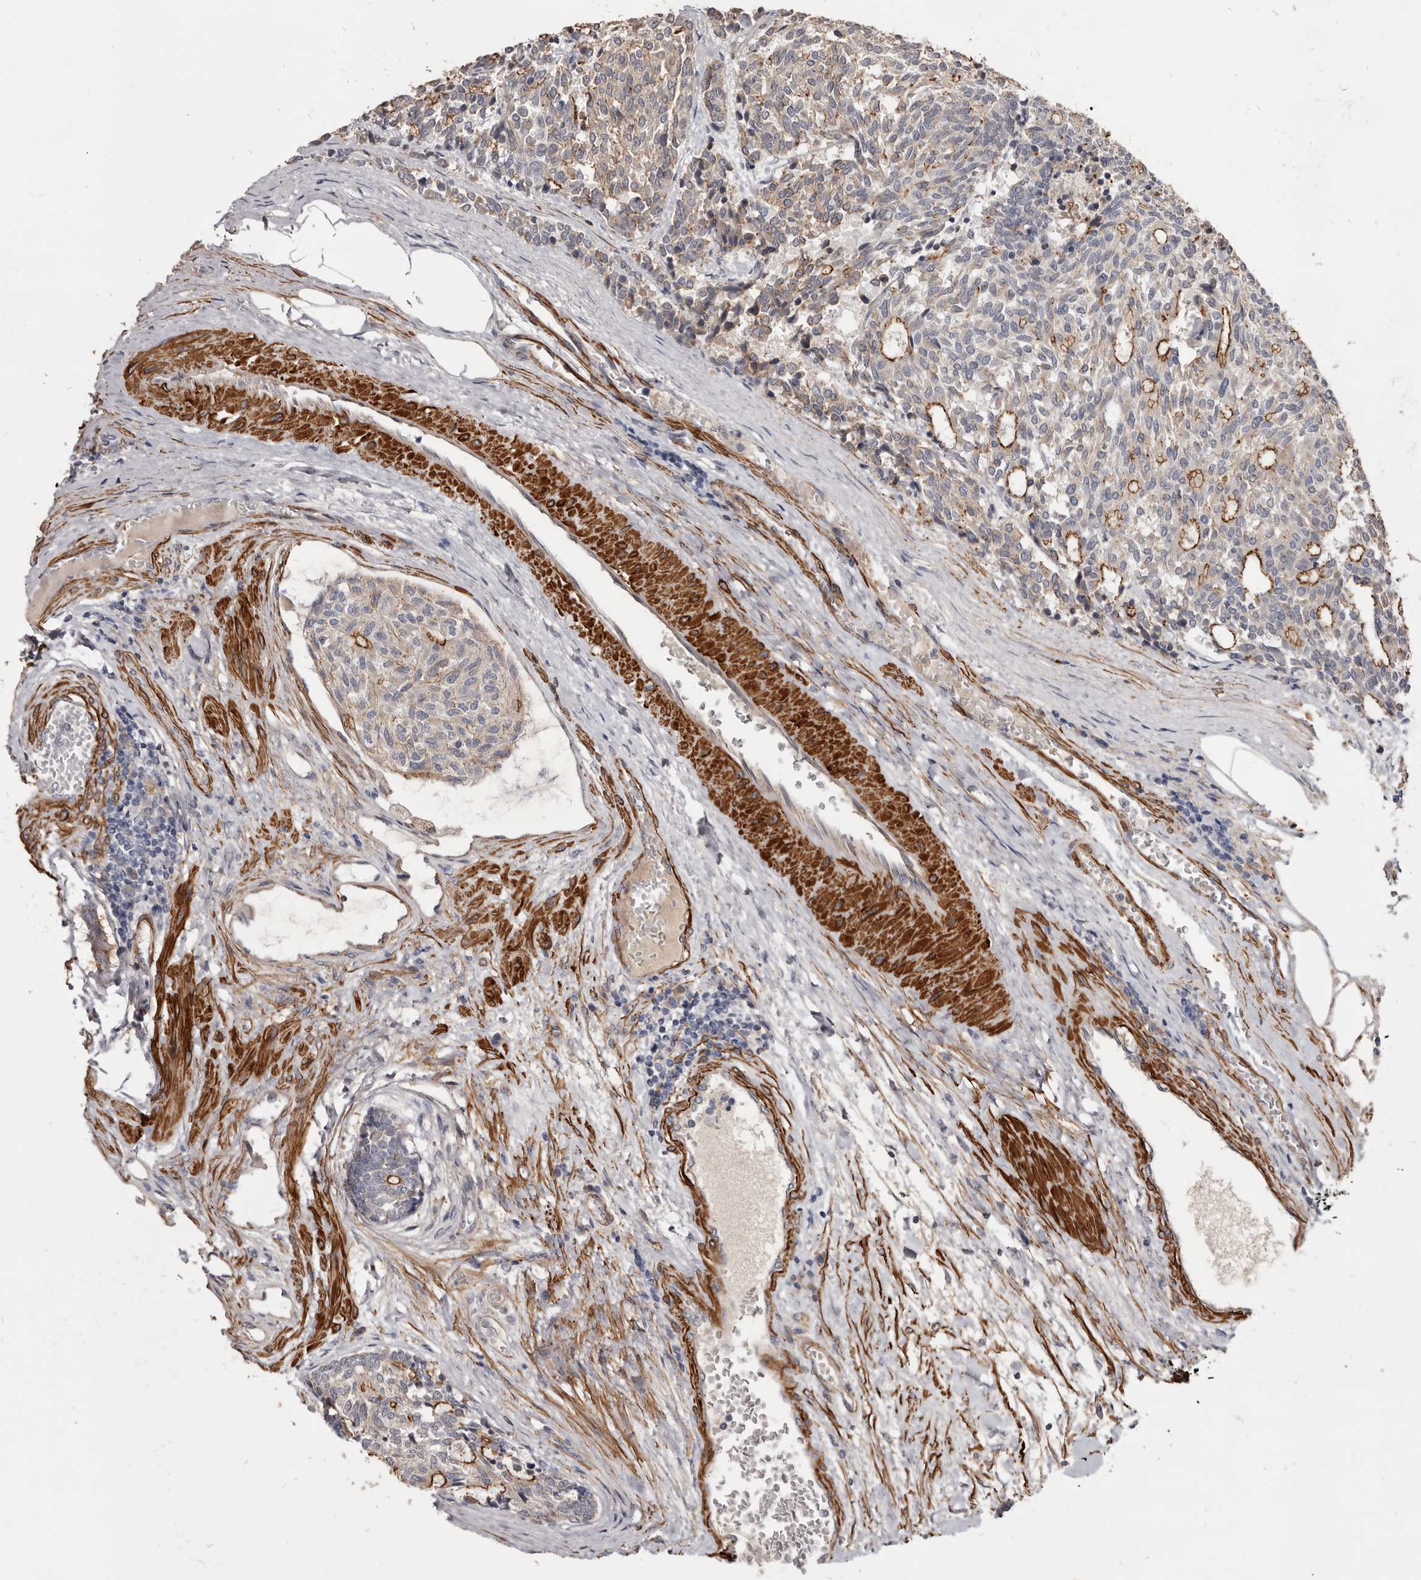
{"staining": {"intensity": "moderate", "quantity": "25%-75%", "location": "cytoplasmic/membranous"}, "tissue": "carcinoid", "cell_type": "Tumor cells", "image_type": "cancer", "snomed": [{"axis": "morphology", "description": "Carcinoid, malignant, NOS"}, {"axis": "topography", "description": "Pancreas"}], "caption": "Malignant carcinoid tissue displays moderate cytoplasmic/membranous expression in approximately 25%-75% of tumor cells Nuclei are stained in blue.", "gene": "CGN", "patient": {"sex": "female", "age": 54}}